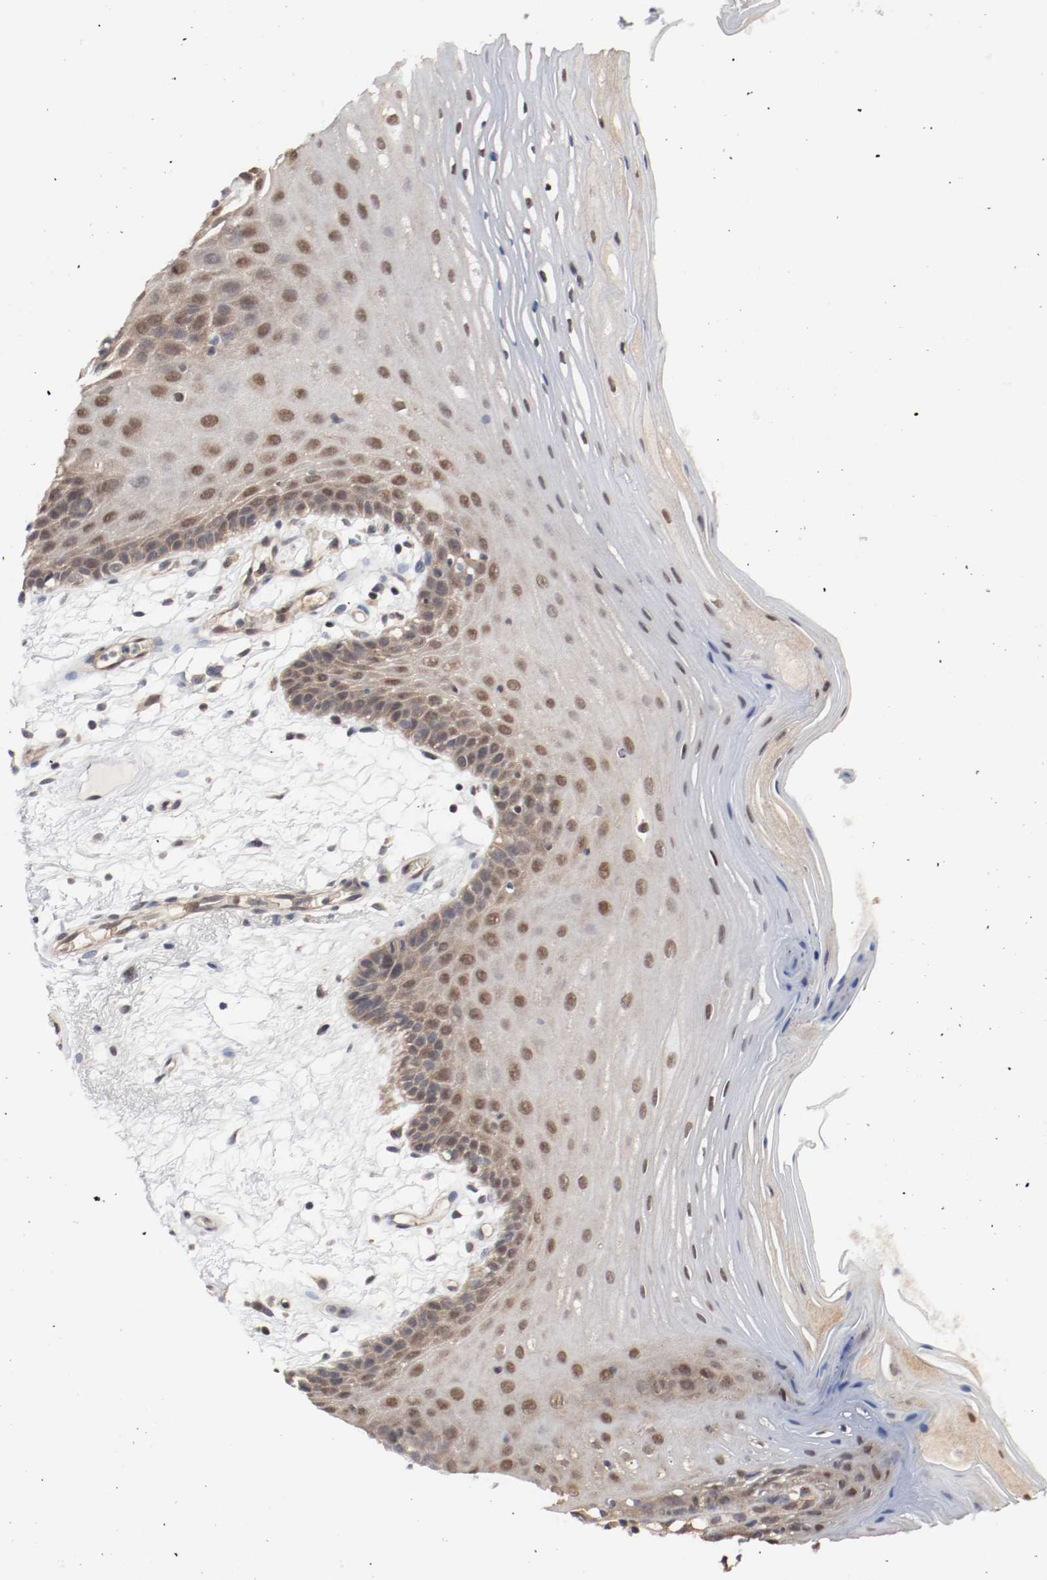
{"staining": {"intensity": "moderate", "quantity": ">75%", "location": "cytoplasmic/membranous,nuclear"}, "tissue": "oral mucosa", "cell_type": "Squamous epithelial cells", "image_type": "normal", "snomed": [{"axis": "morphology", "description": "Normal tissue, NOS"}, {"axis": "morphology", "description": "Squamous cell carcinoma, NOS"}, {"axis": "topography", "description": "Skeletal muscle"}, {"axis": "topography", "description": "Oral tissue"}, {"axis": "topography", "description": "Head-Neck"}], "caption": "Unremarkable oral mucosa demonstrates moderate cytoplasmic/membranous,nuclear staining in about >75% of squamous epithelial cells, visualized by immunohistochemistry.", "gene": "AFG3L2", "patient": {"sex": "male", "age": 71}}